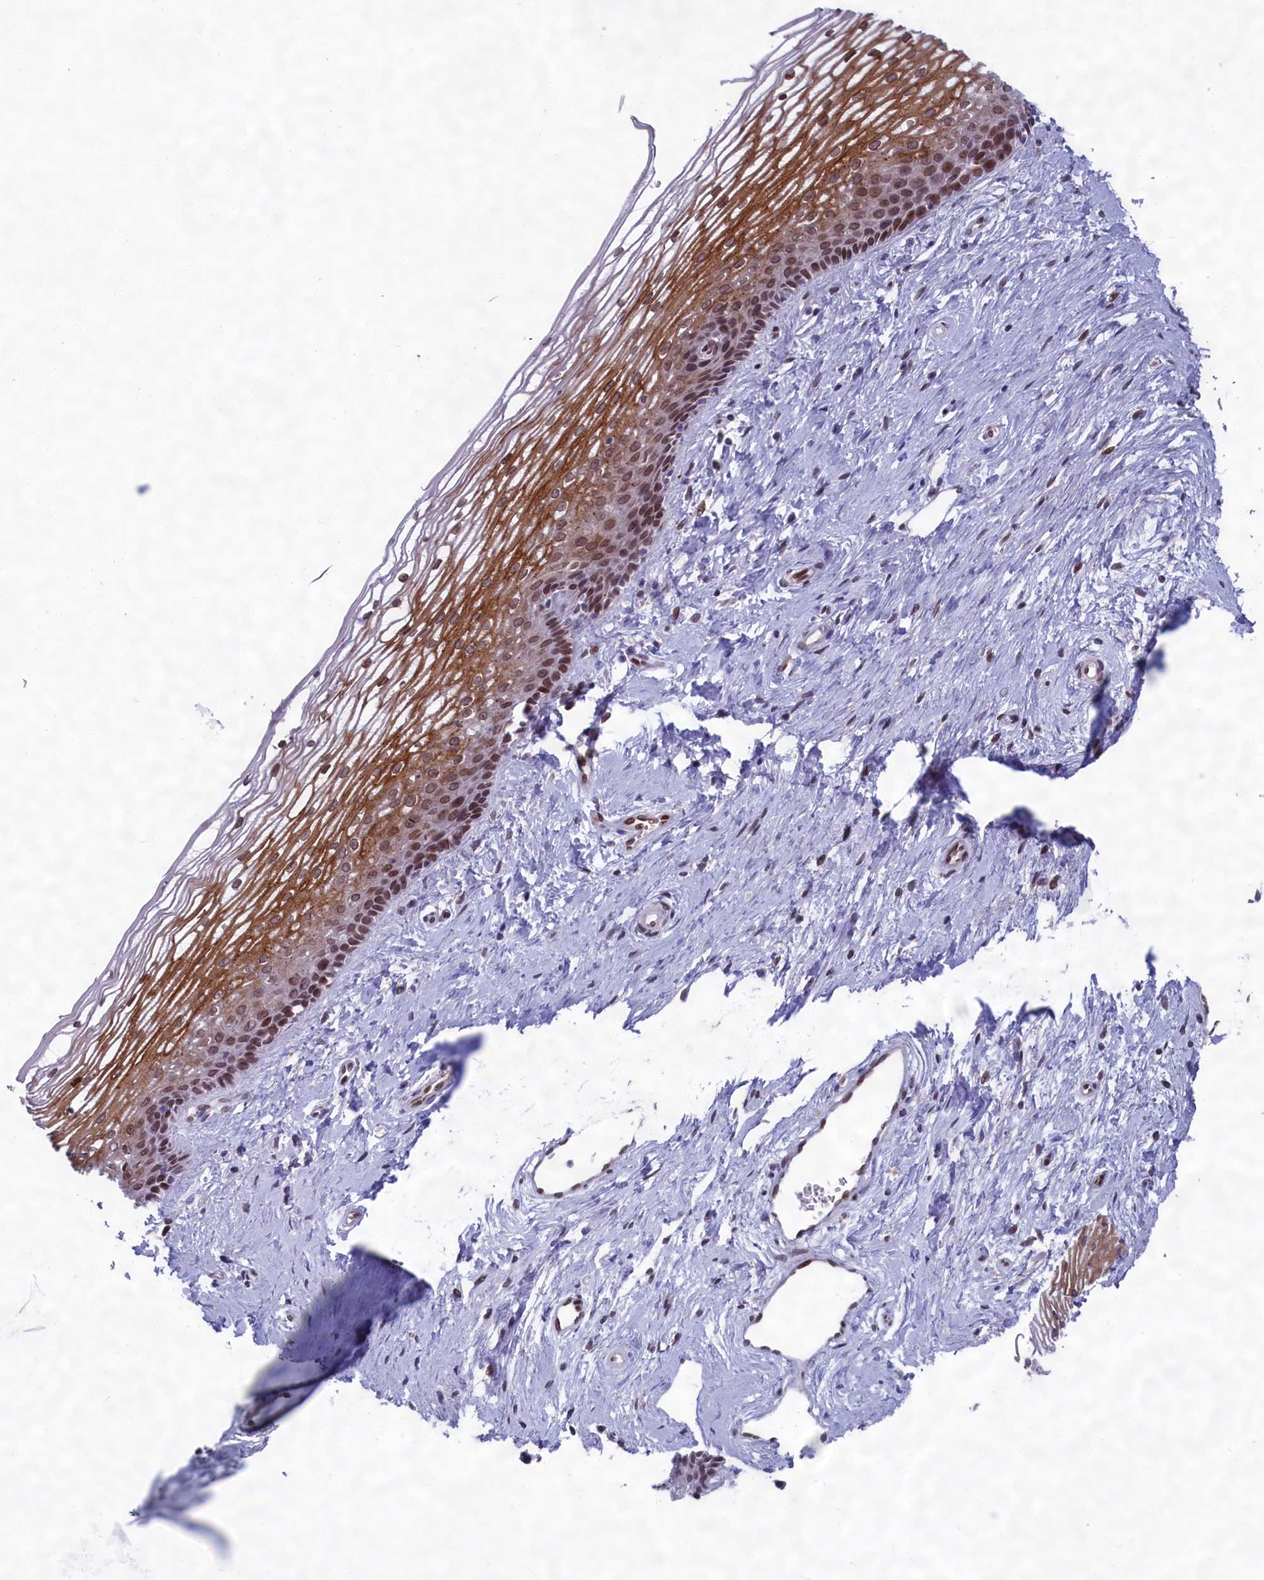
{"staining": {"intensity": "moderate", "quantity": ">75%", "location": "cytoplasmic/membranous,nuclear"}, "tissue": "vagina", "cell_type": "Squamous epithelial cells", "image_type": "normal", "snomed": [{"axis": "morphology", "description": "Normal tissue, NOS"}, {"axis": "topography", "description": "Vagina"}], "caption": "Brown immunohistochemical staining in benign human vagina displays moderate cytoplasmic/membranous,nuclear staining in approximately >75% of squamous epithelial cells. The staining was performed using DAB (3,3'-diaminobenzidine), with brown indicating positive protein expression. Nuclei are stained blue with hematoxylin.", "gene": "GPSM1", "patient": {"sex": "female", "age": 46}}